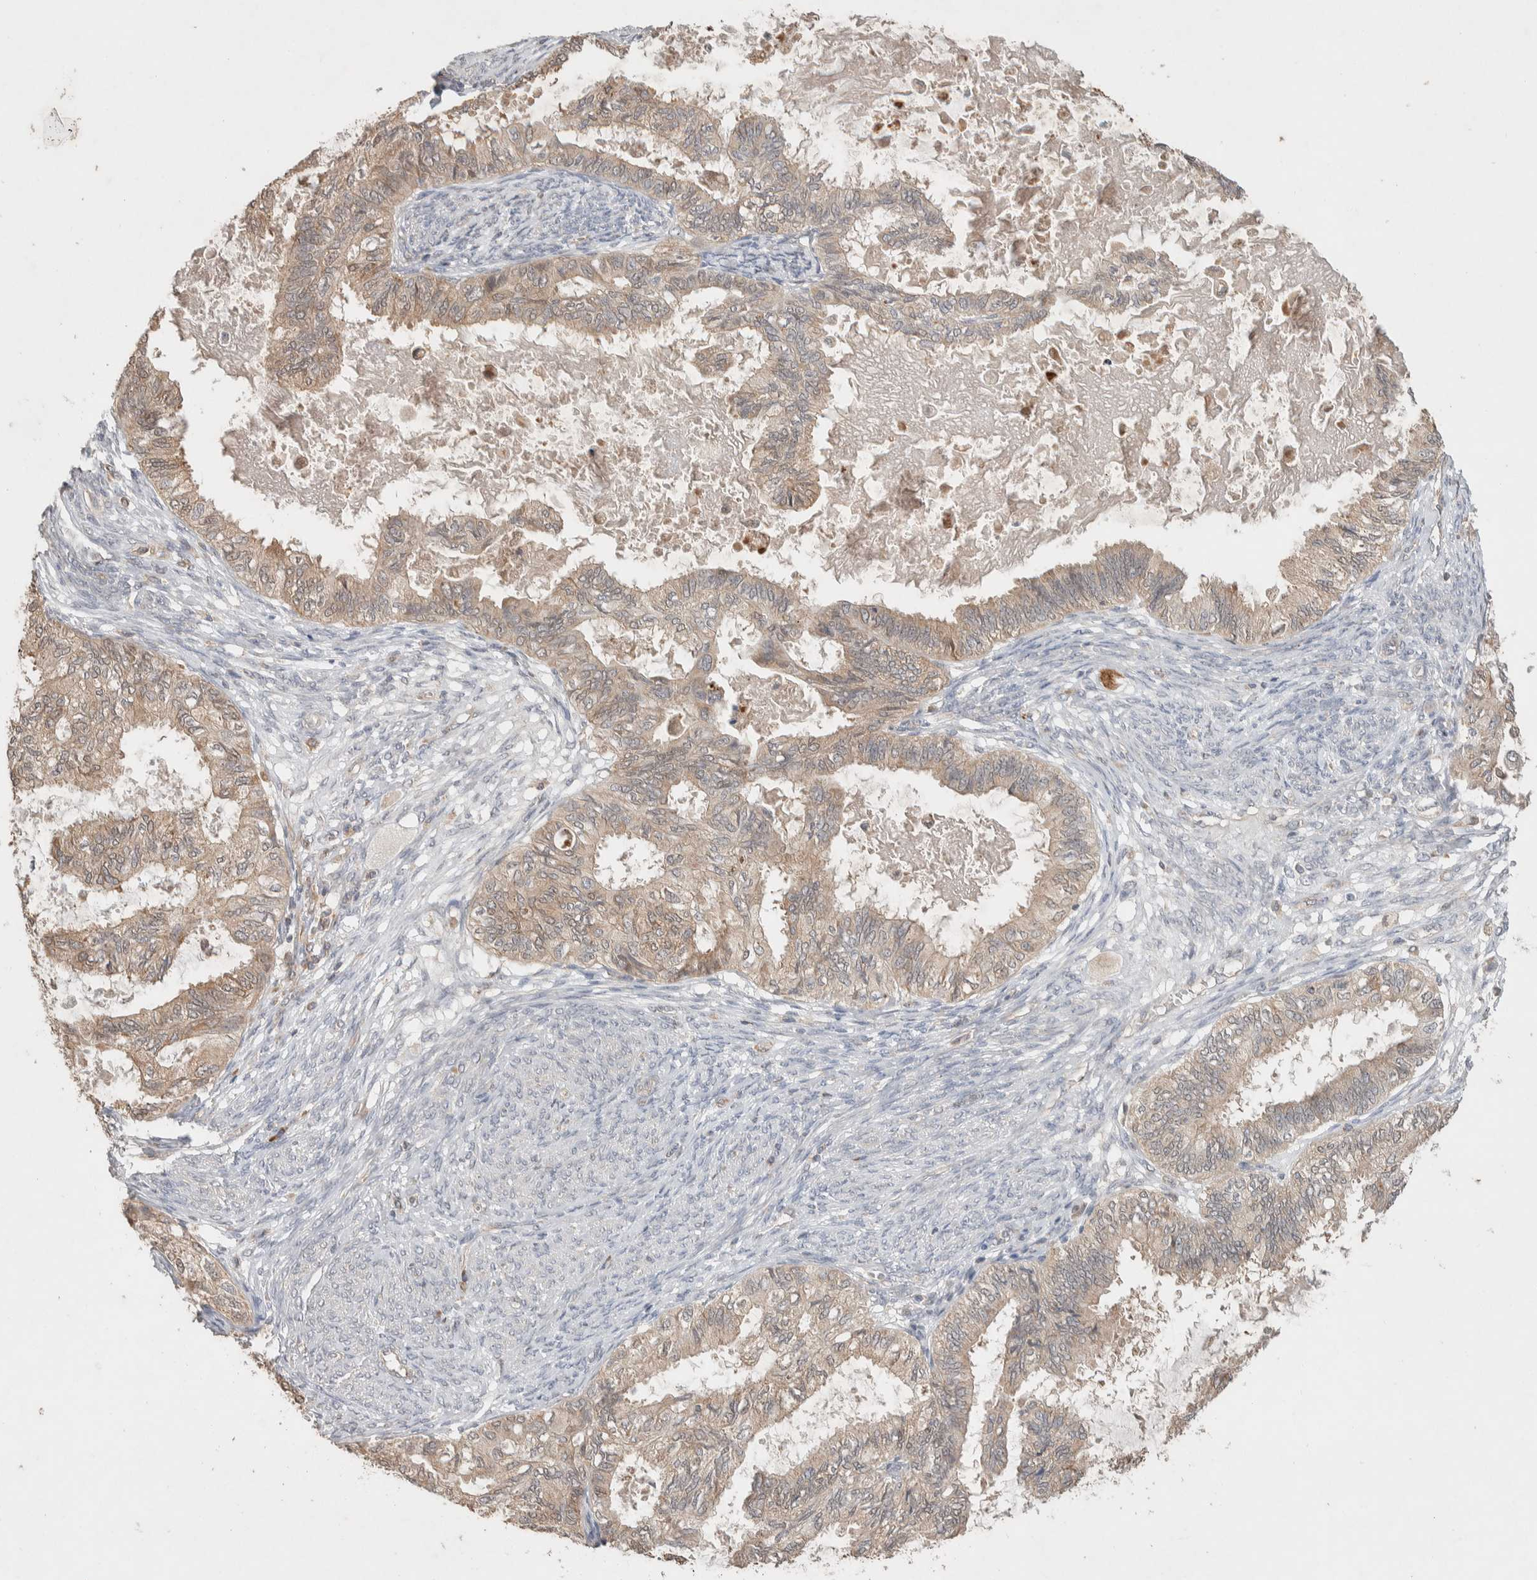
{"staining": {"intensity": "moderate", "quantity": ">75%", "location": "cytoplasmic/membranous"}, "tissue": "cervical cancer", "cell_type": "Tumor cells", "image_type": "cancer", "snomed": [{"axis": "morphology", "description": "Normal tissue, NOS"}, {"axis": "morphology", "description": "Adenocarcinoma, NOS"}, {"axis": "topography", "description": "Cervix"}, {"axis": "topography", "description": "Endometrium"}], "caption": "The micrograph reveals a brown stain indicating the presence of a protein in the cytoplasmic/membranous of tumor cells in cervical adenocarcinoma. The staining was performed using DAB, with brown indicating positive protein expression. Nuclei are stained blue with hematoxylin.", "gene": "DEPTOR", "patient": {"sex": "female", "age": 86}}